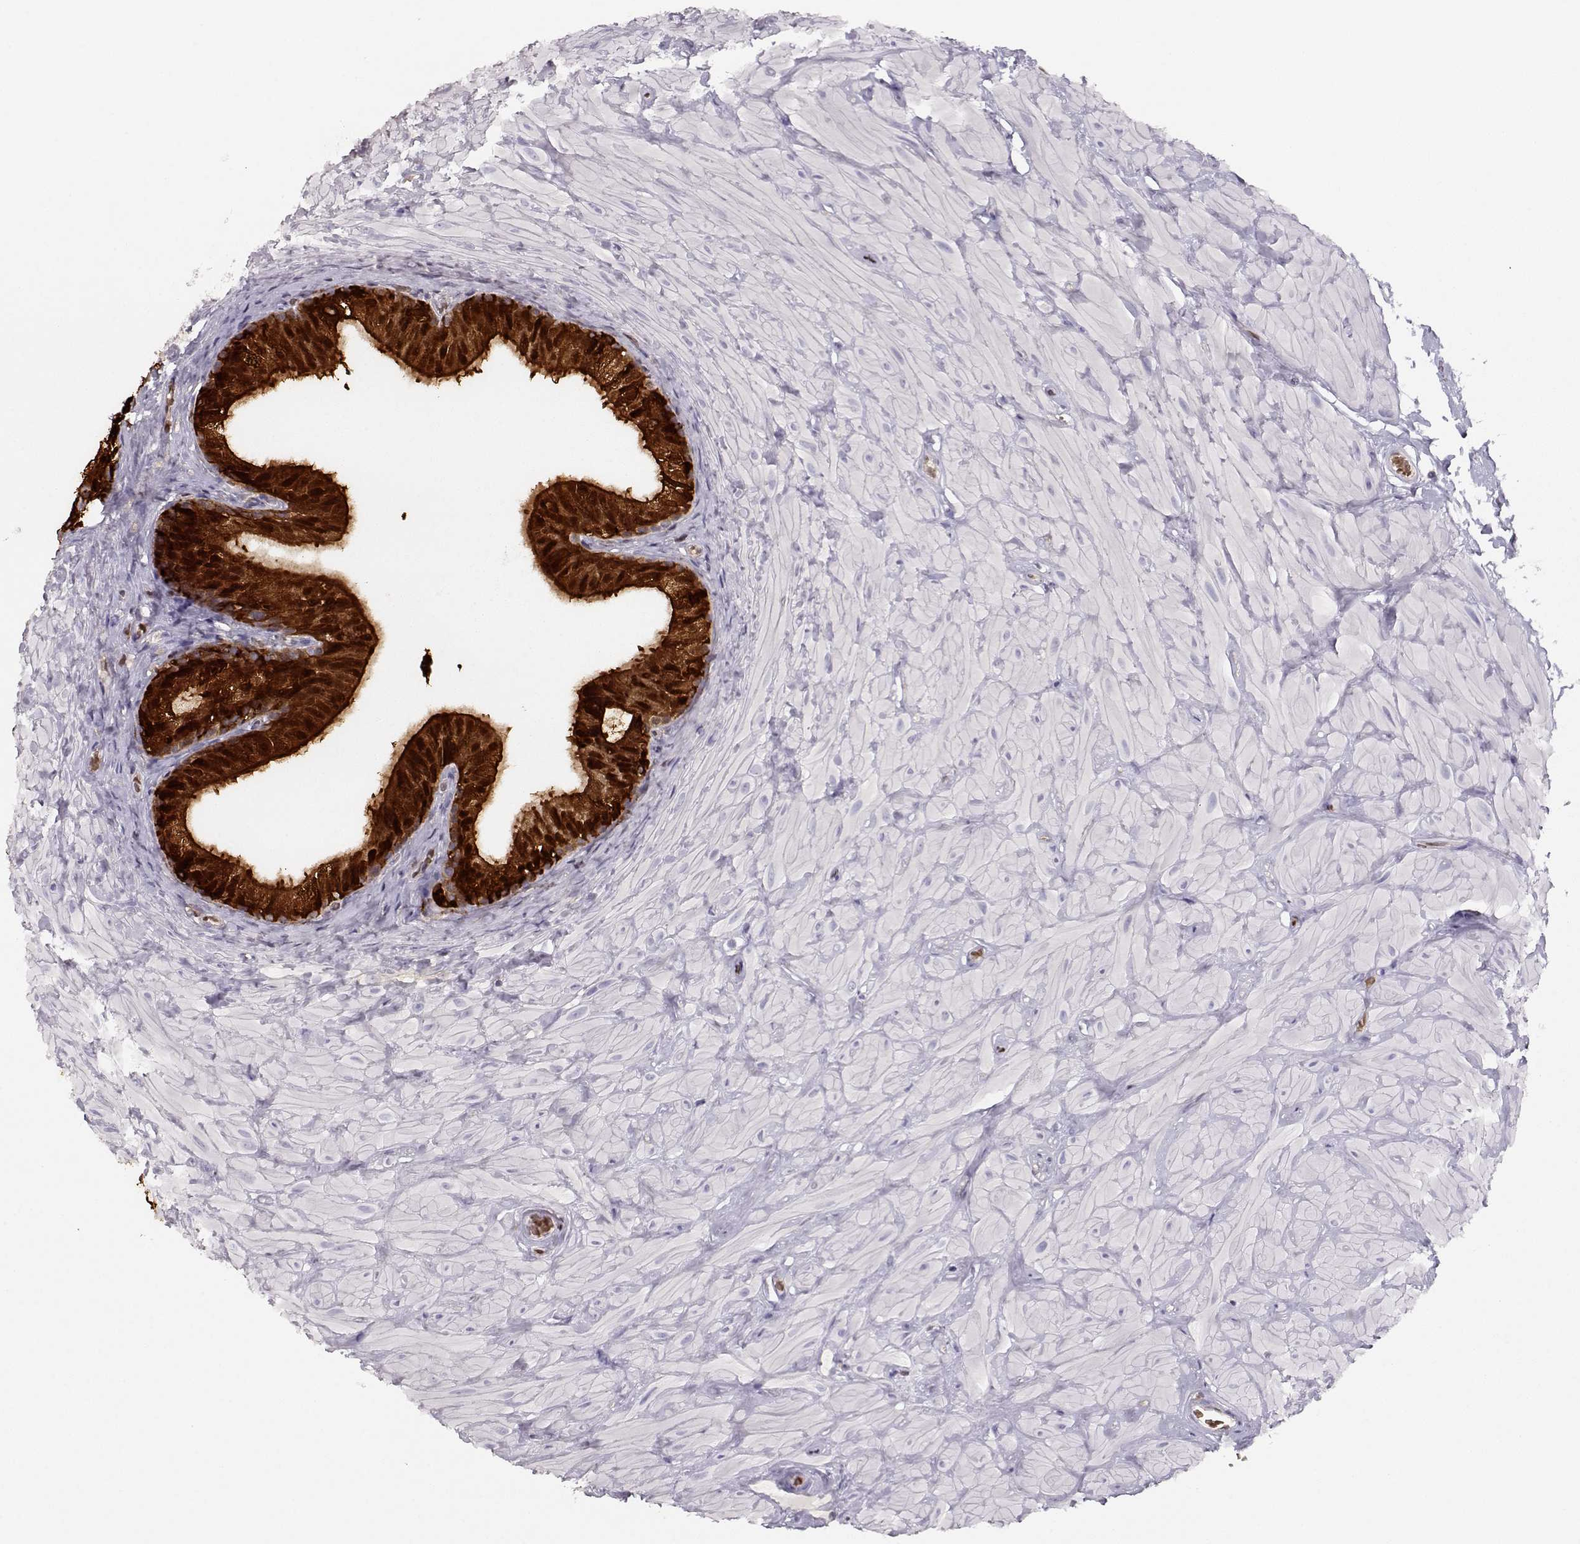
{"staining": {"intensity": "strong", "quantity": ">75%", "location": "cytoplasmic/membranous"}, "tissue": "epididymis", "cell_type": "Glandular cells", "image_type": "normal", "snomed": [{"axis": "morphology", "description": "Normal tissue, NOS"}, {"axis": "topography", "description": "Epididymis"}, {"axis": "topography", "description": "Vas deferens"}], "caption": "Strong cytoplasmic/membranous protein expression is present in approximately >75% of glandular cells in epididymis. (DAB IHC with brightfield microscopy, high magnification).", "gene": "PNP", "patient": {"sex": "male", "age": 23}}